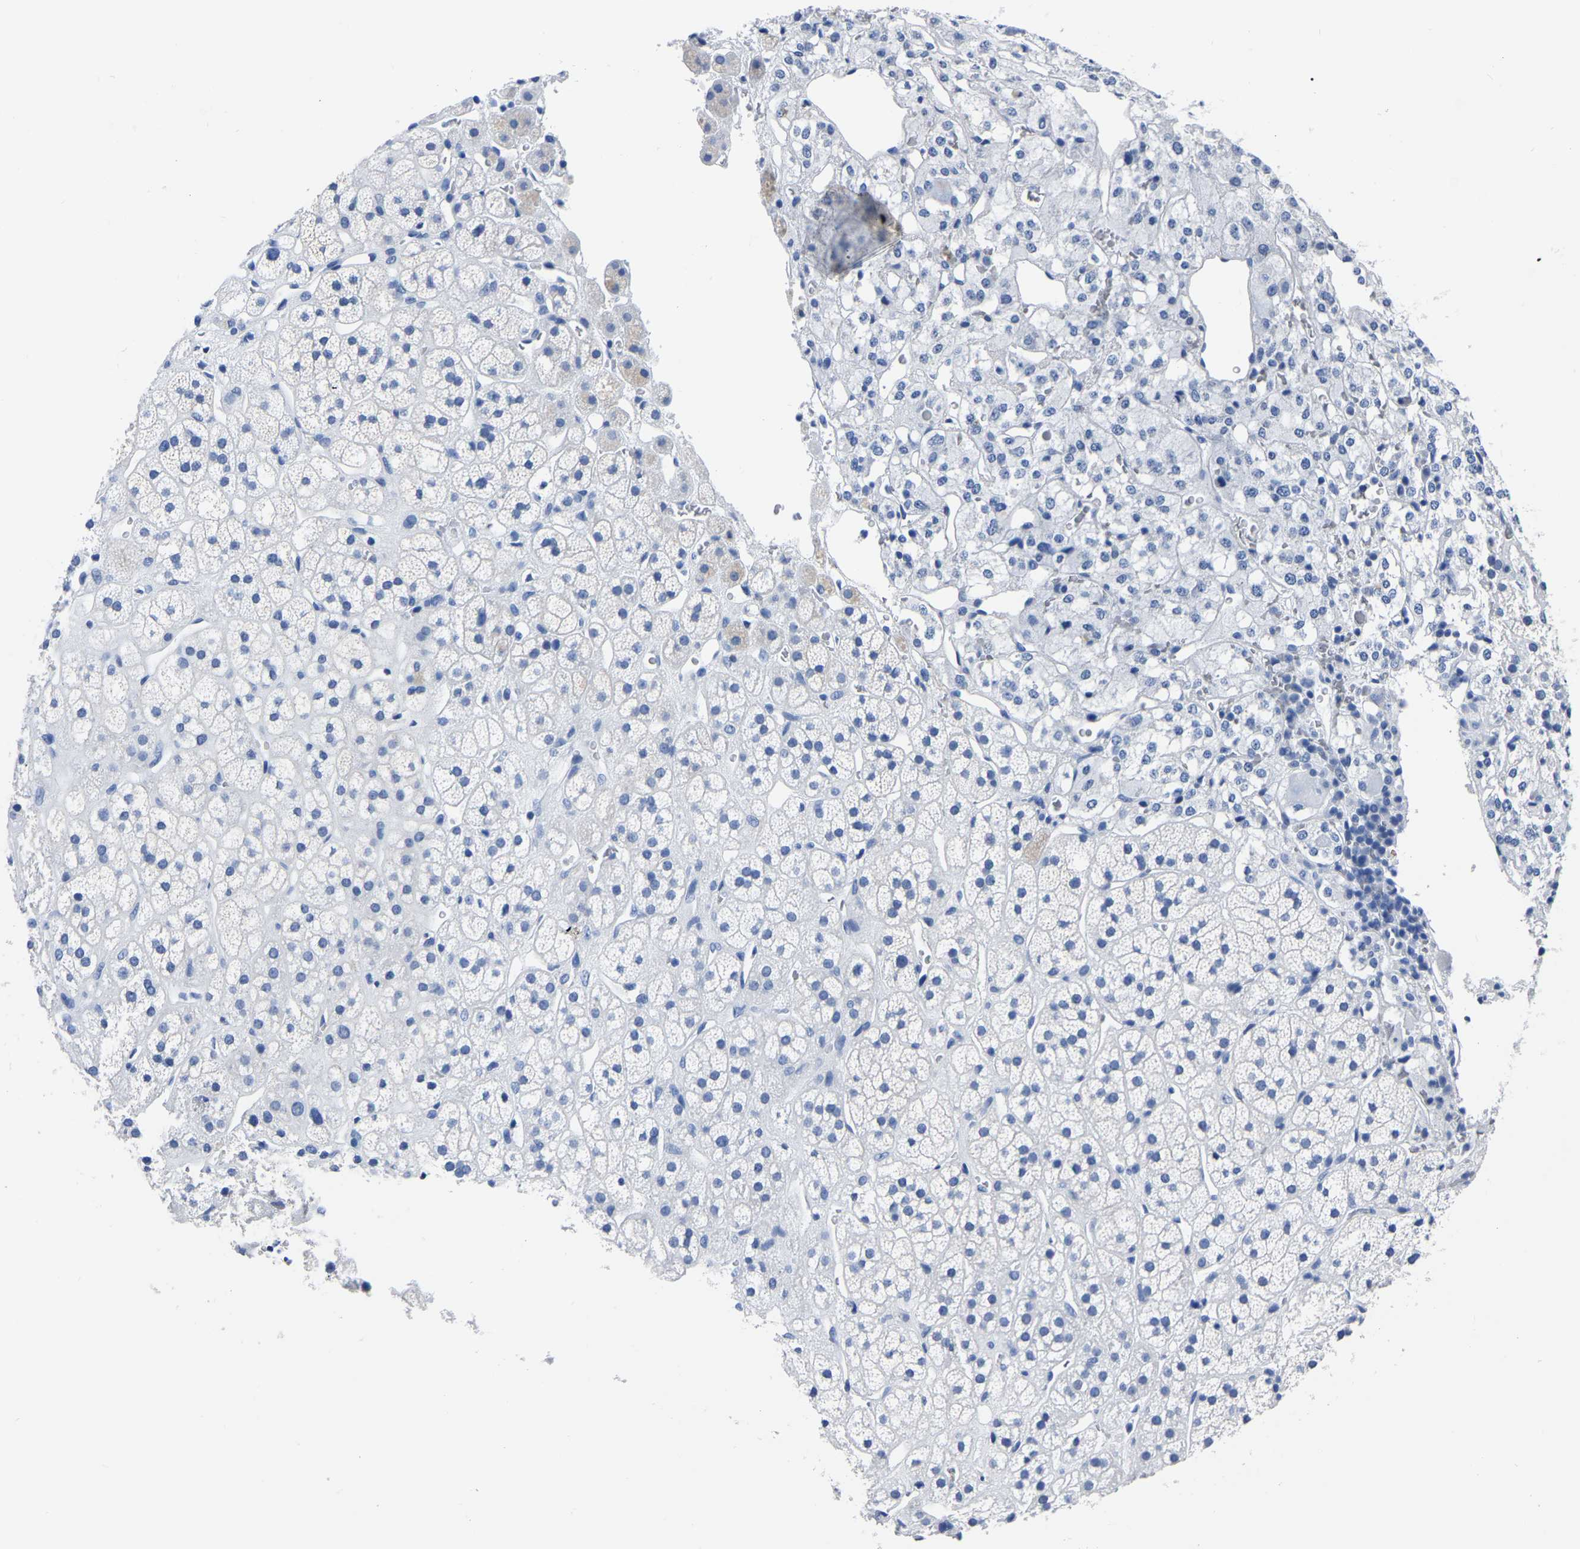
{"staining": {"intensity": "negative", "quantity": "none", "location": "none"}, "tissue": "adrenal gland", "cell_type": "Glandular cells", "image_type": "normal", "snomed": [{"axis": "morphology", "description": "Normal tissue, NOS"}, {"axis": "topography", "description": "Adrenal gland"}], "caption": "DAB immunohistochemical staining of normal adrenal gland demonstrates no significant positivity in glandular cells. The staining is performed using DAB brown chromogen with nuclei counter-stained in using hematoxylin.", "gene": "IMPG2", "patient": {"sex": "male", "age": 56}}